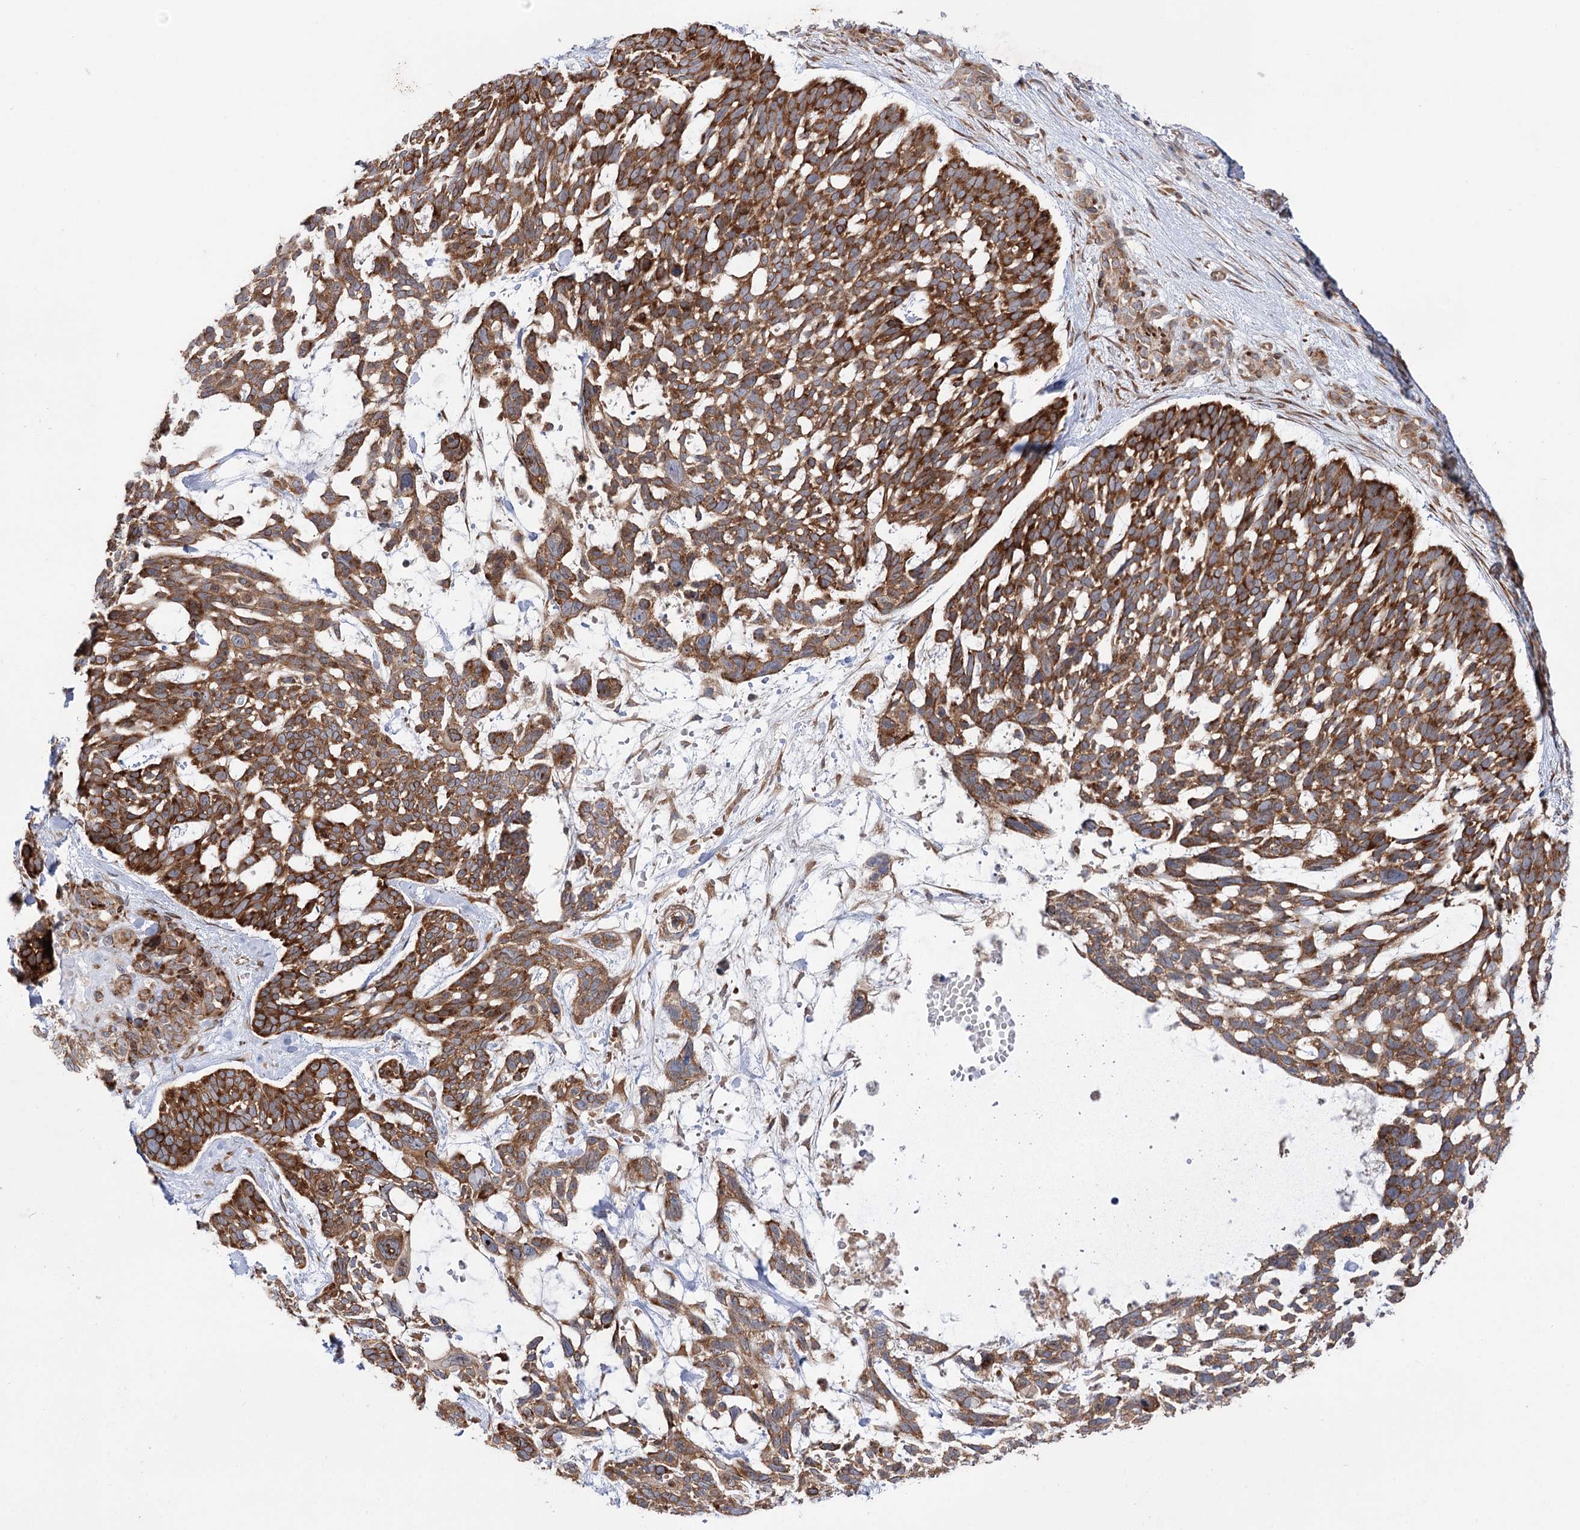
{"staining": {"intensity": "strong", "quantity": ">75%", "location": "cytoplasmic/membranous"}, "tissue": "skin cancer", "cell_type": "Tumor cells", "image_type": "cancer", "snomed": [{"axis": "morphology", "description": "Basal cell carcinoma"}, {"axis": "topography", "description": "Skin"}], "caption": "This photomicrograph displays IHC staining of skin cancer (basal cell carcinoma), with high strong cytoplasmic/membranous positivity in approximately >75% of tumor cells.", "gene": "VWA2", "patient": {"sex": "male", "age": 88}}